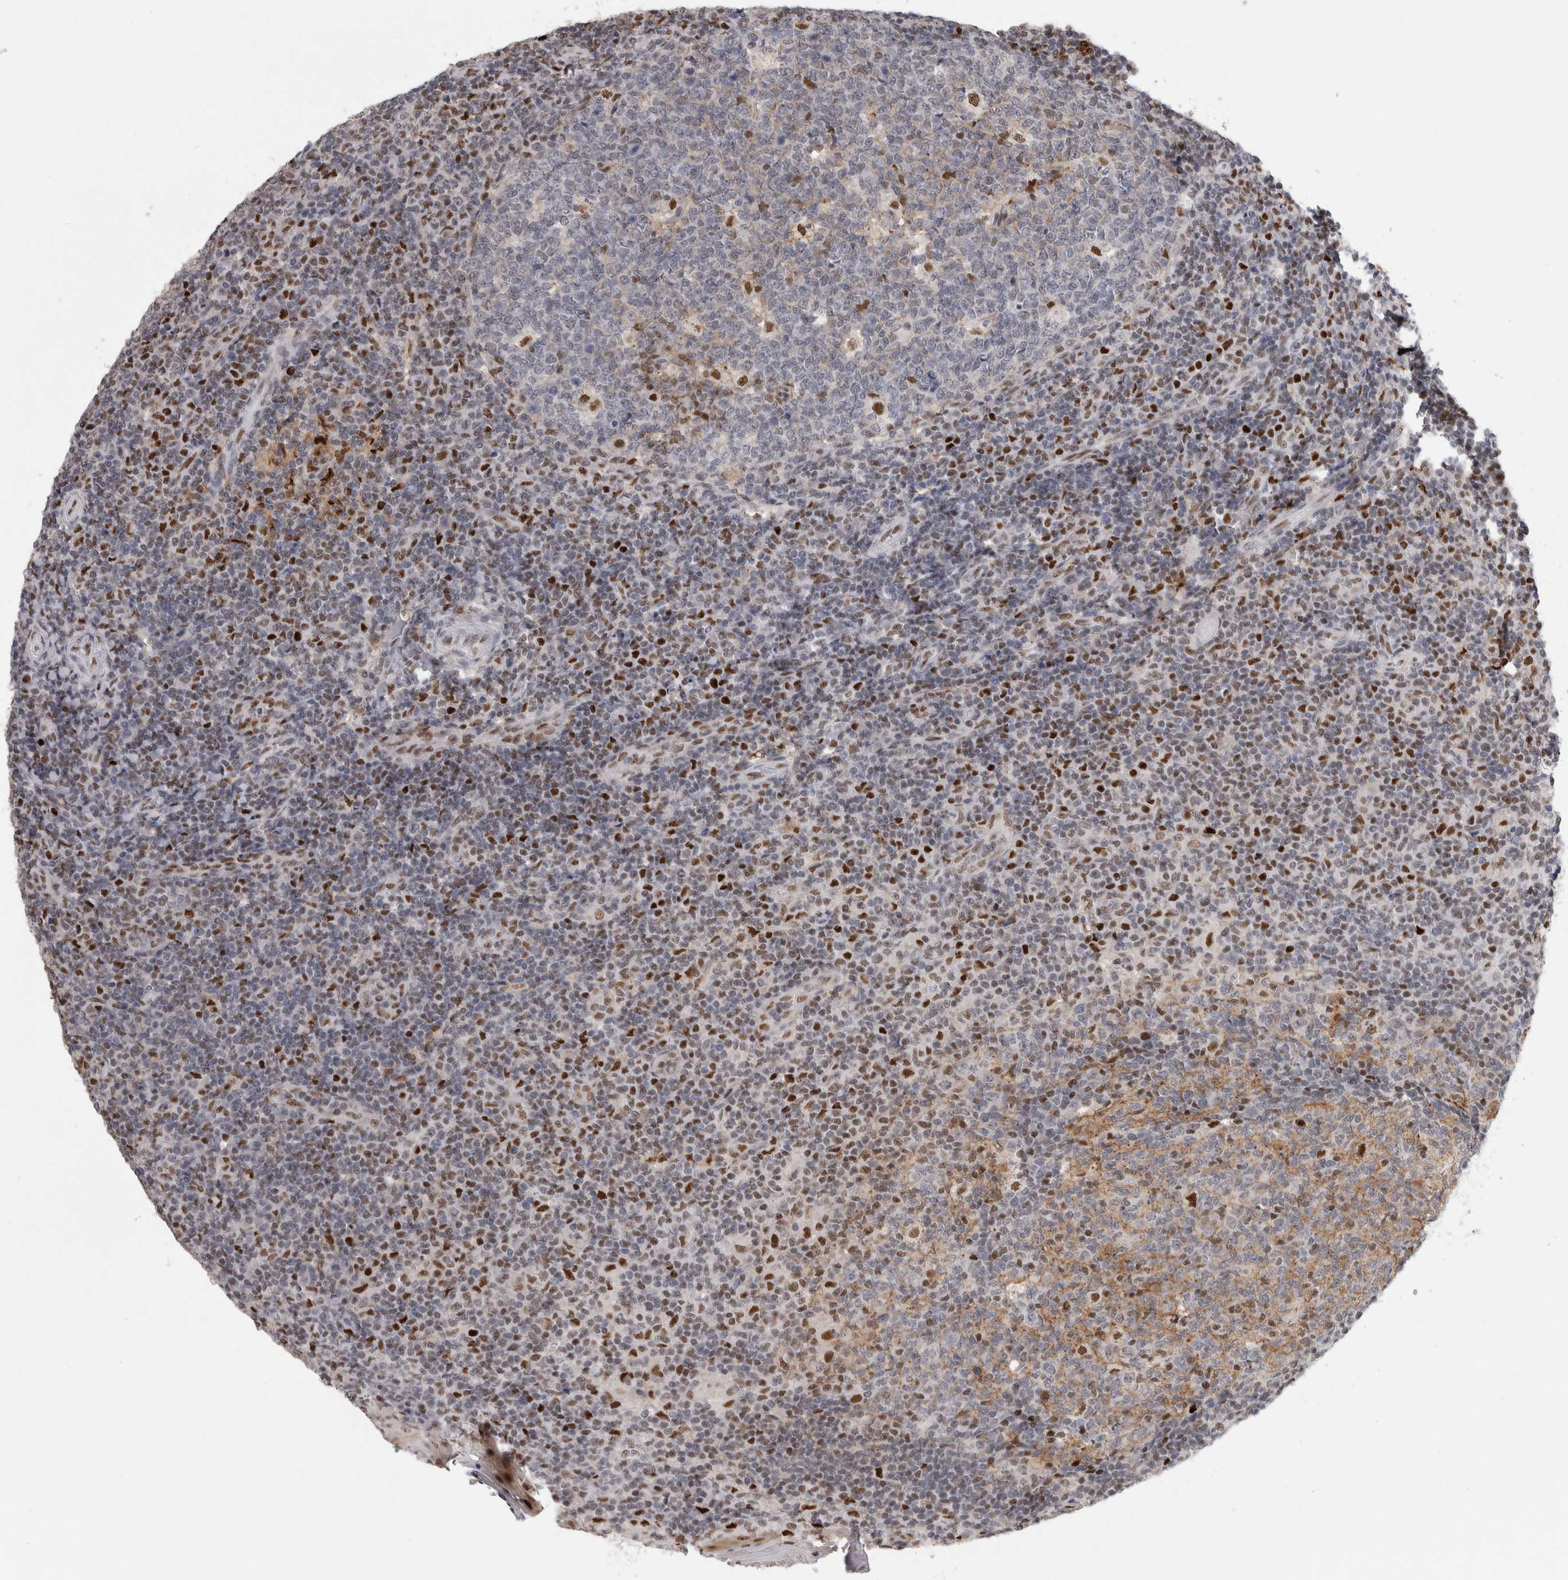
{"staining": {"intensity": "moderate", "quantity": "<25%", "location": "cytoplasmic/membranous"}, "tissue": "tonsil", "cell_type": "Germinal center cells", "image_type": "normal", "snomed": [{"axis": "morphology", "description": "Normal tissue, NOS"}, {"axis": "topography", "description": "Tonsil"}], "caption": "Tonsil stained with IHC shows moderate cytoplasmic/membranous positivity in about <25% of germinal center cells.", "gene": "SRARP", "patient": {"sex": "female", "age": 19}}